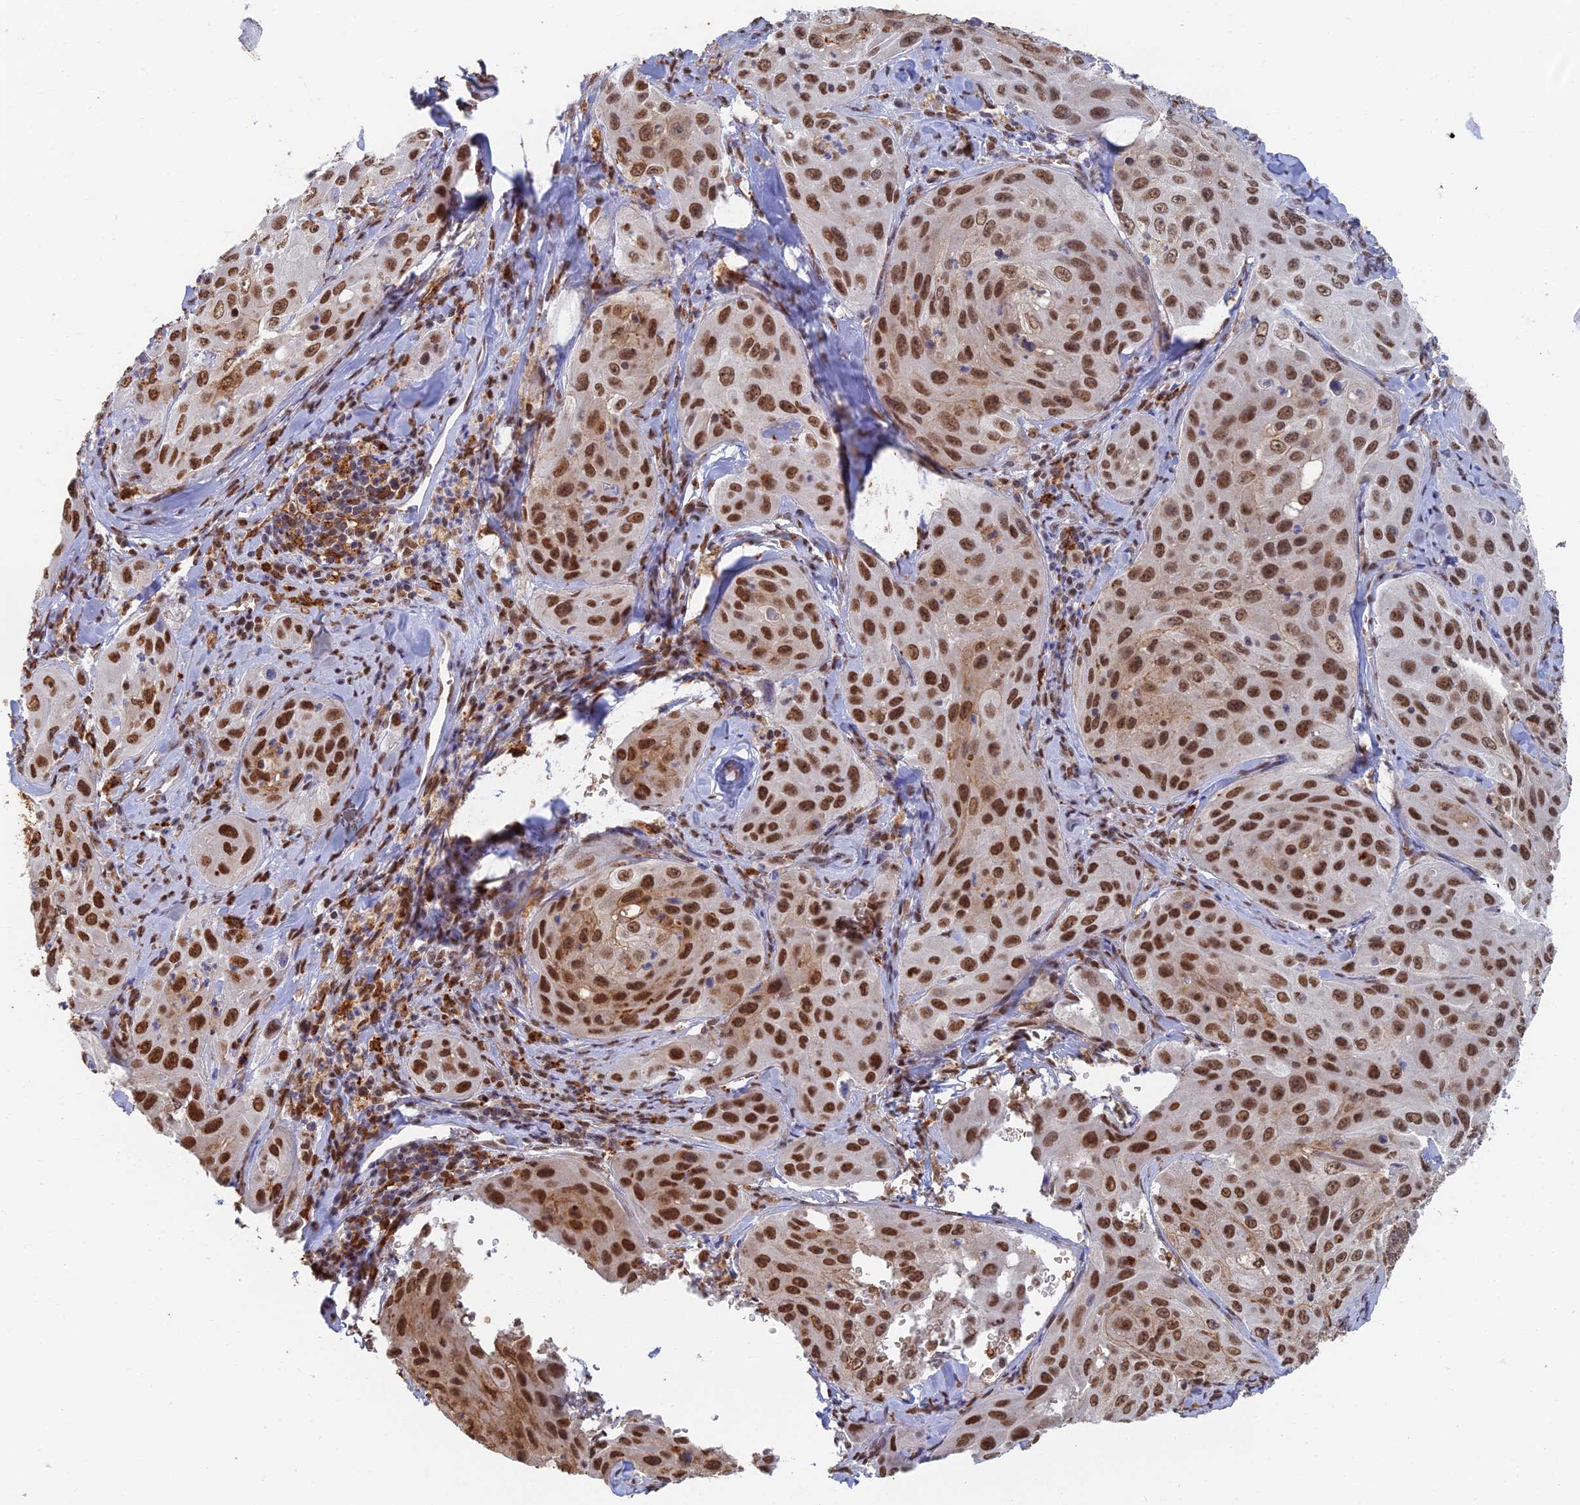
{"staining": {"intensity": "moderate", "quantity": ">75%", "location": "cytoplasmic/membranous,nuclear"}, "tissue": "cervical cancer", "cell_type": "Tumor cells", "image_type": "cancer", "snomed": [{"axis": "morphology", "description": "Squamous cell carcinoma, NOS"}, {"axis": "topography", "description": "Cervix"}], "caption": "A photomicrograph of squamous cell carcinoma (cervical) stained for a protein displays moderate cytoplasmic/membranous and nuclear brown staining in tumor cells.", "gene": "GPATCH1", "patient": {"sex": "female", "age": 42}}